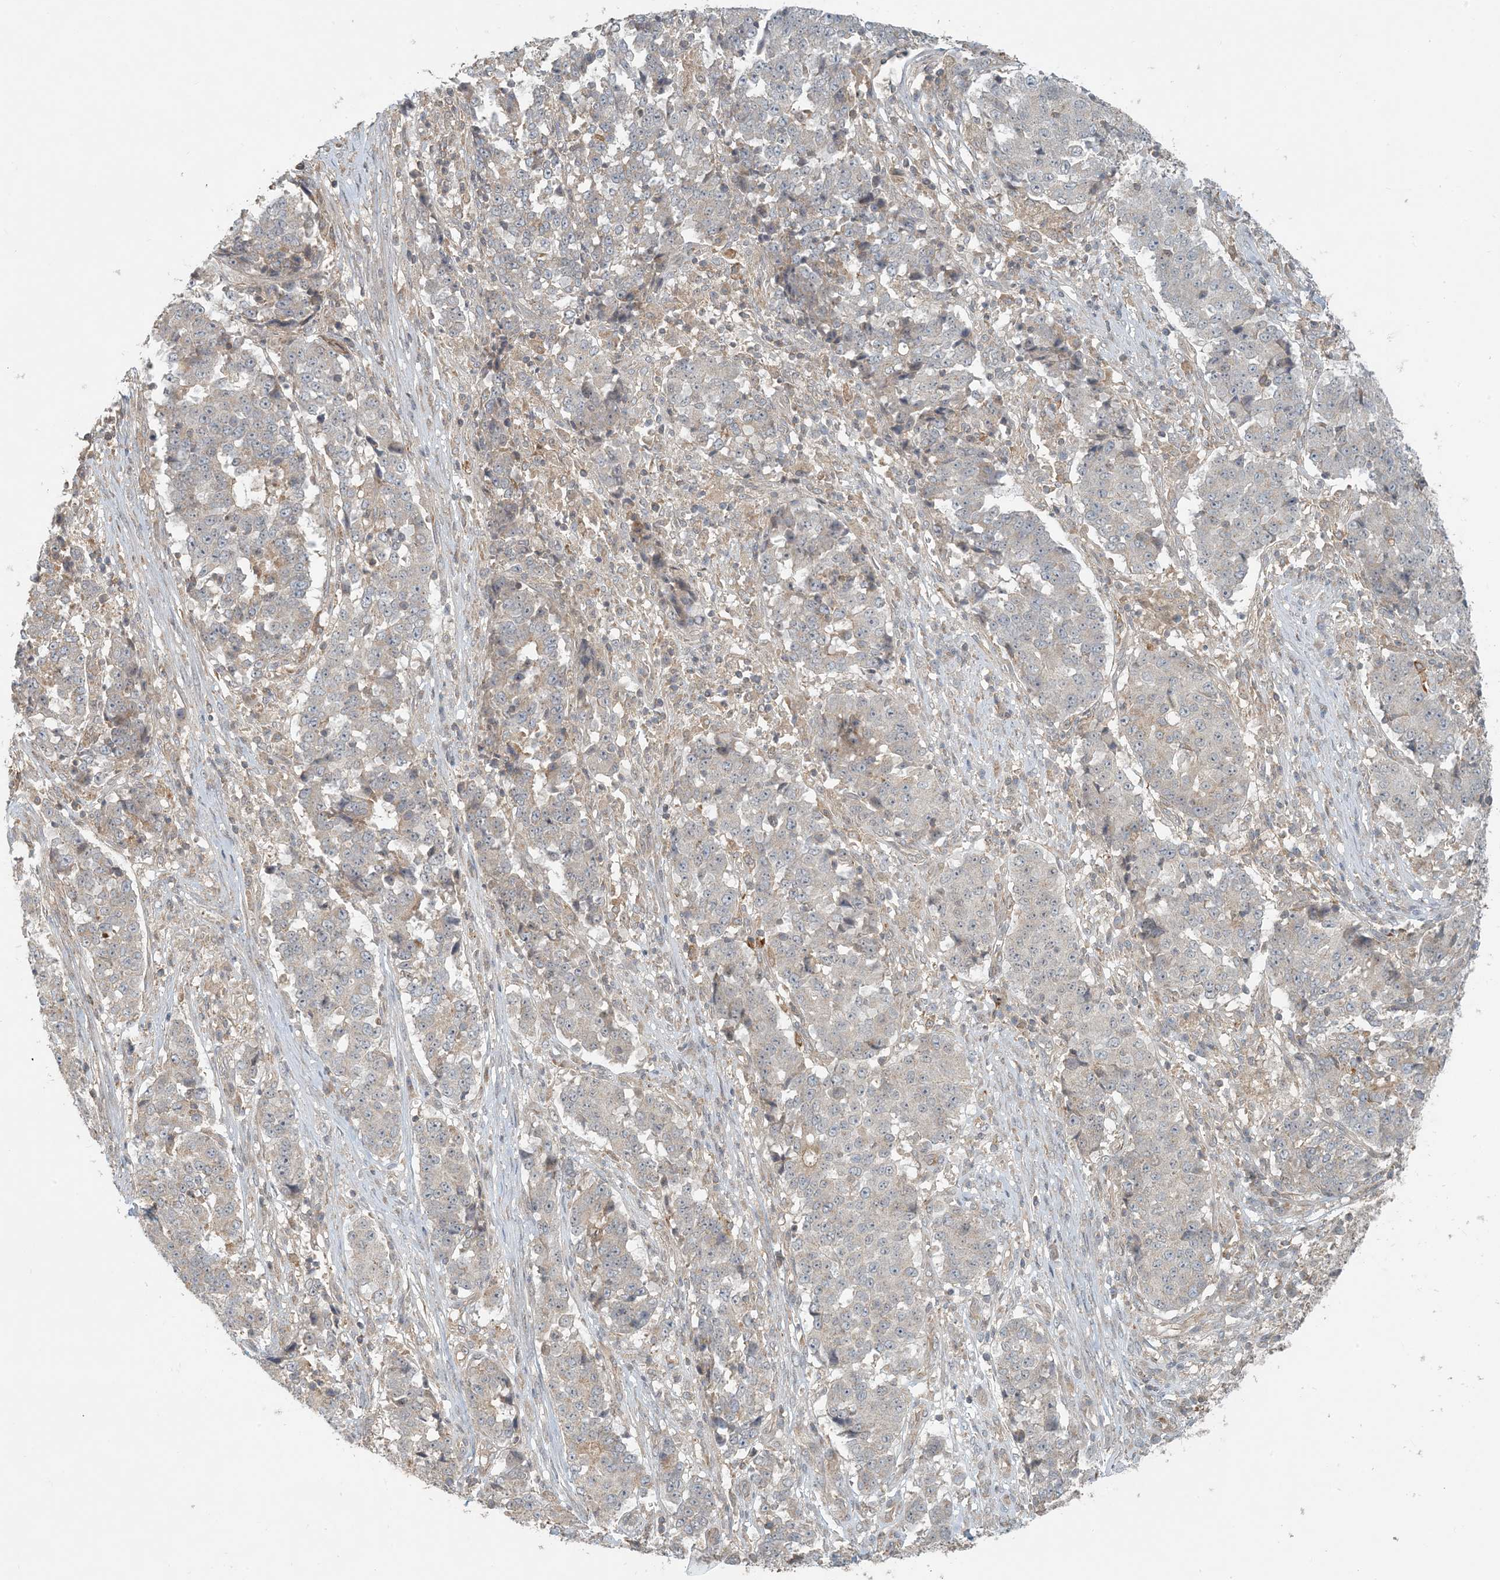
{"staining": {"intensity": "weak", "quantity": "<25%", "location": "cytoplasmic/membranous"}, "tissue": "stomach cancer", "cell_type": "Tumor cells", "image_type": "cancer", "snomed": [{"axis": "morphology", "description": "Adenocarcinoma, NOS"}, {"axis": "topography", "description": "Stomach"}], "caption": "Stomach adenocarcinoma was stained to show a protein in brown. There is no significant expression in tumor cells.", "gene": "OBI1", "patient": {"sex": "male", "age": 59}}